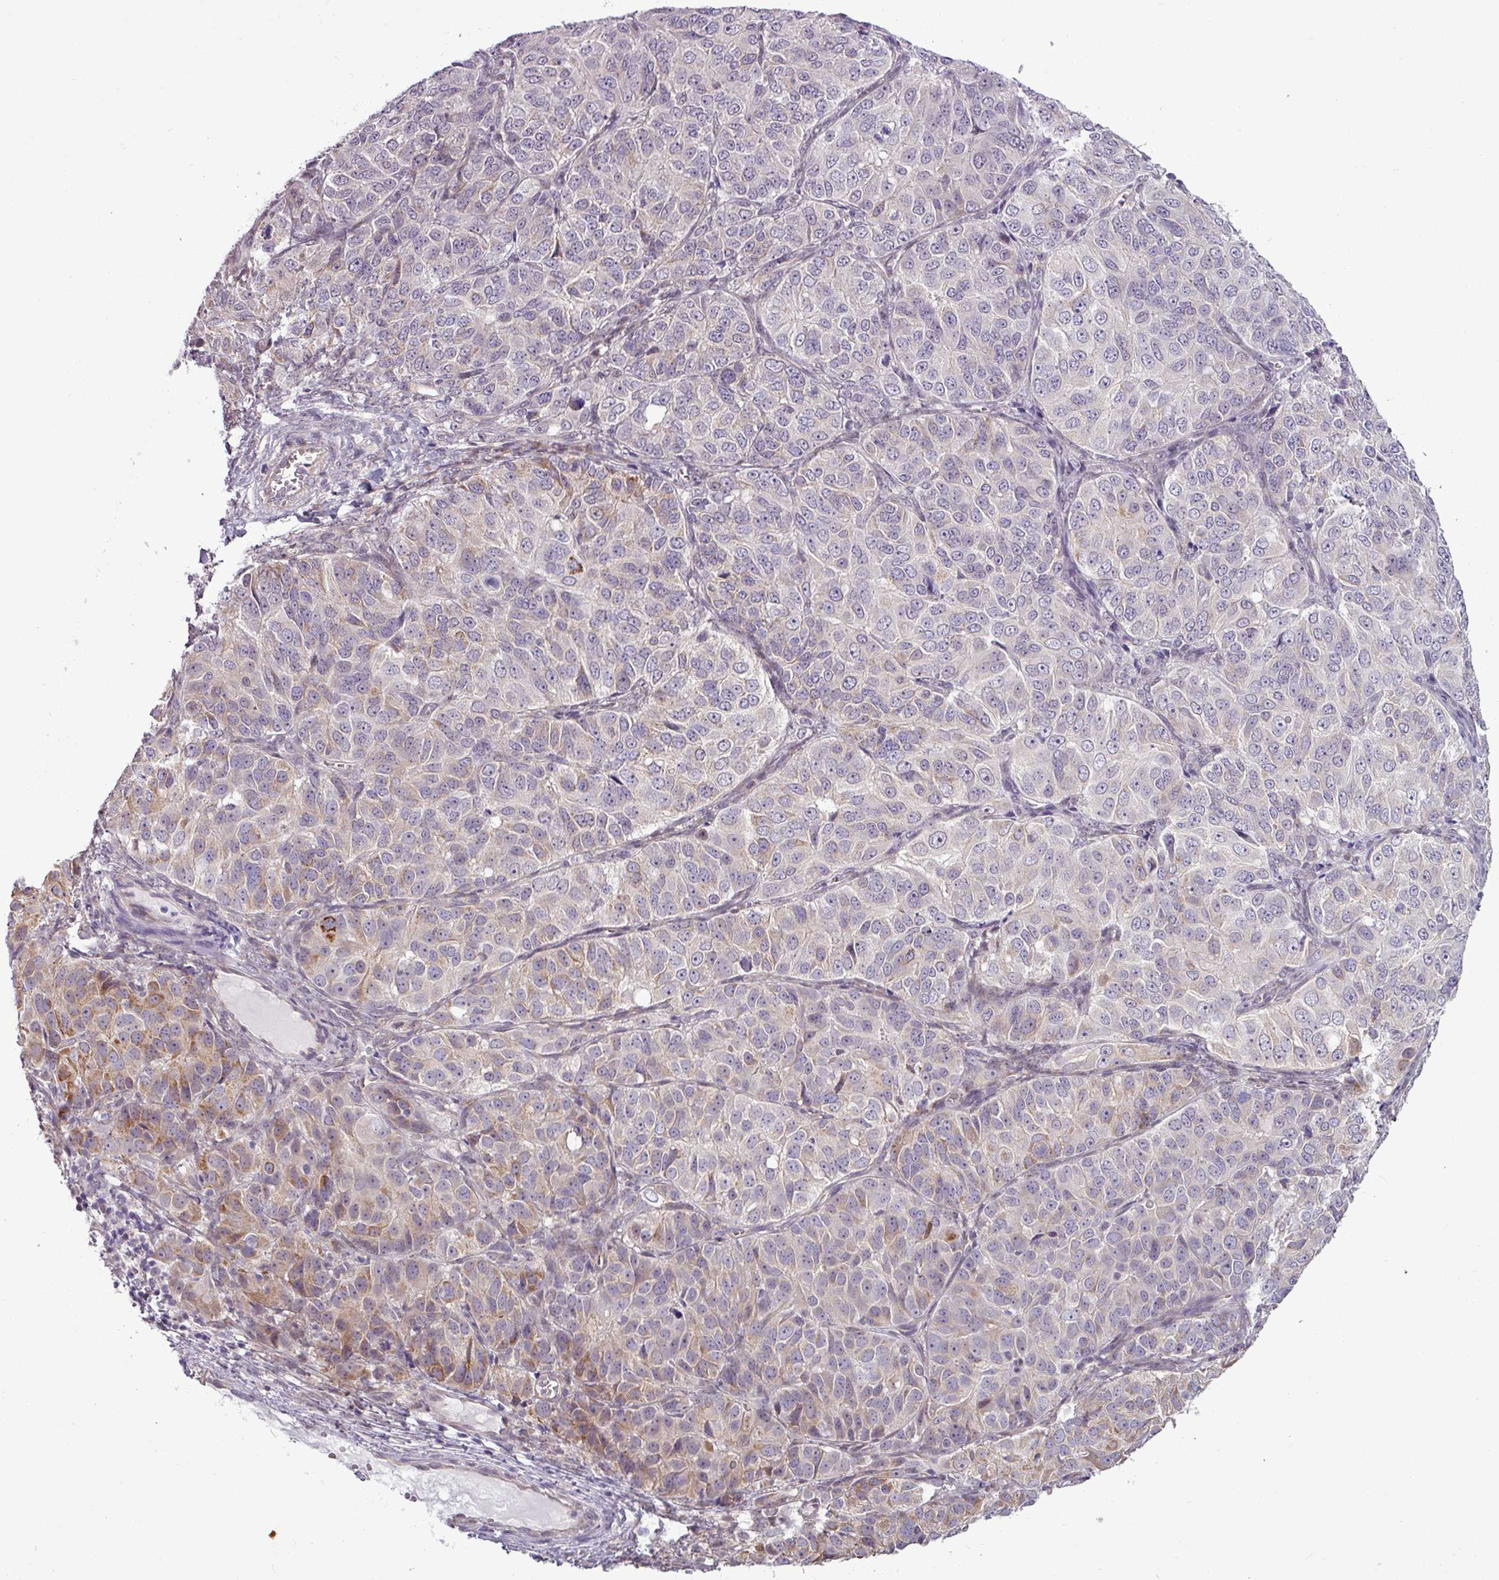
{"staining": {"intensity": "weak", "quantity": "<25%", "location": "cytoplasmic/membranous"}, "tissue": "ovarian cancer", "cell_type": "Tumor cells", "image_type": "cancer", "snomed": [{"axis": "morphology", "description": "Carcinoma, endometroid"}, {"axis": "topography", "description": "Ovary"}], "caption": "Immunohistochemistry of human ovarian cancer reveals no expression in tumor cells.", "gene": "GPT2", "patient": {"sex": "female", "age": 51}}